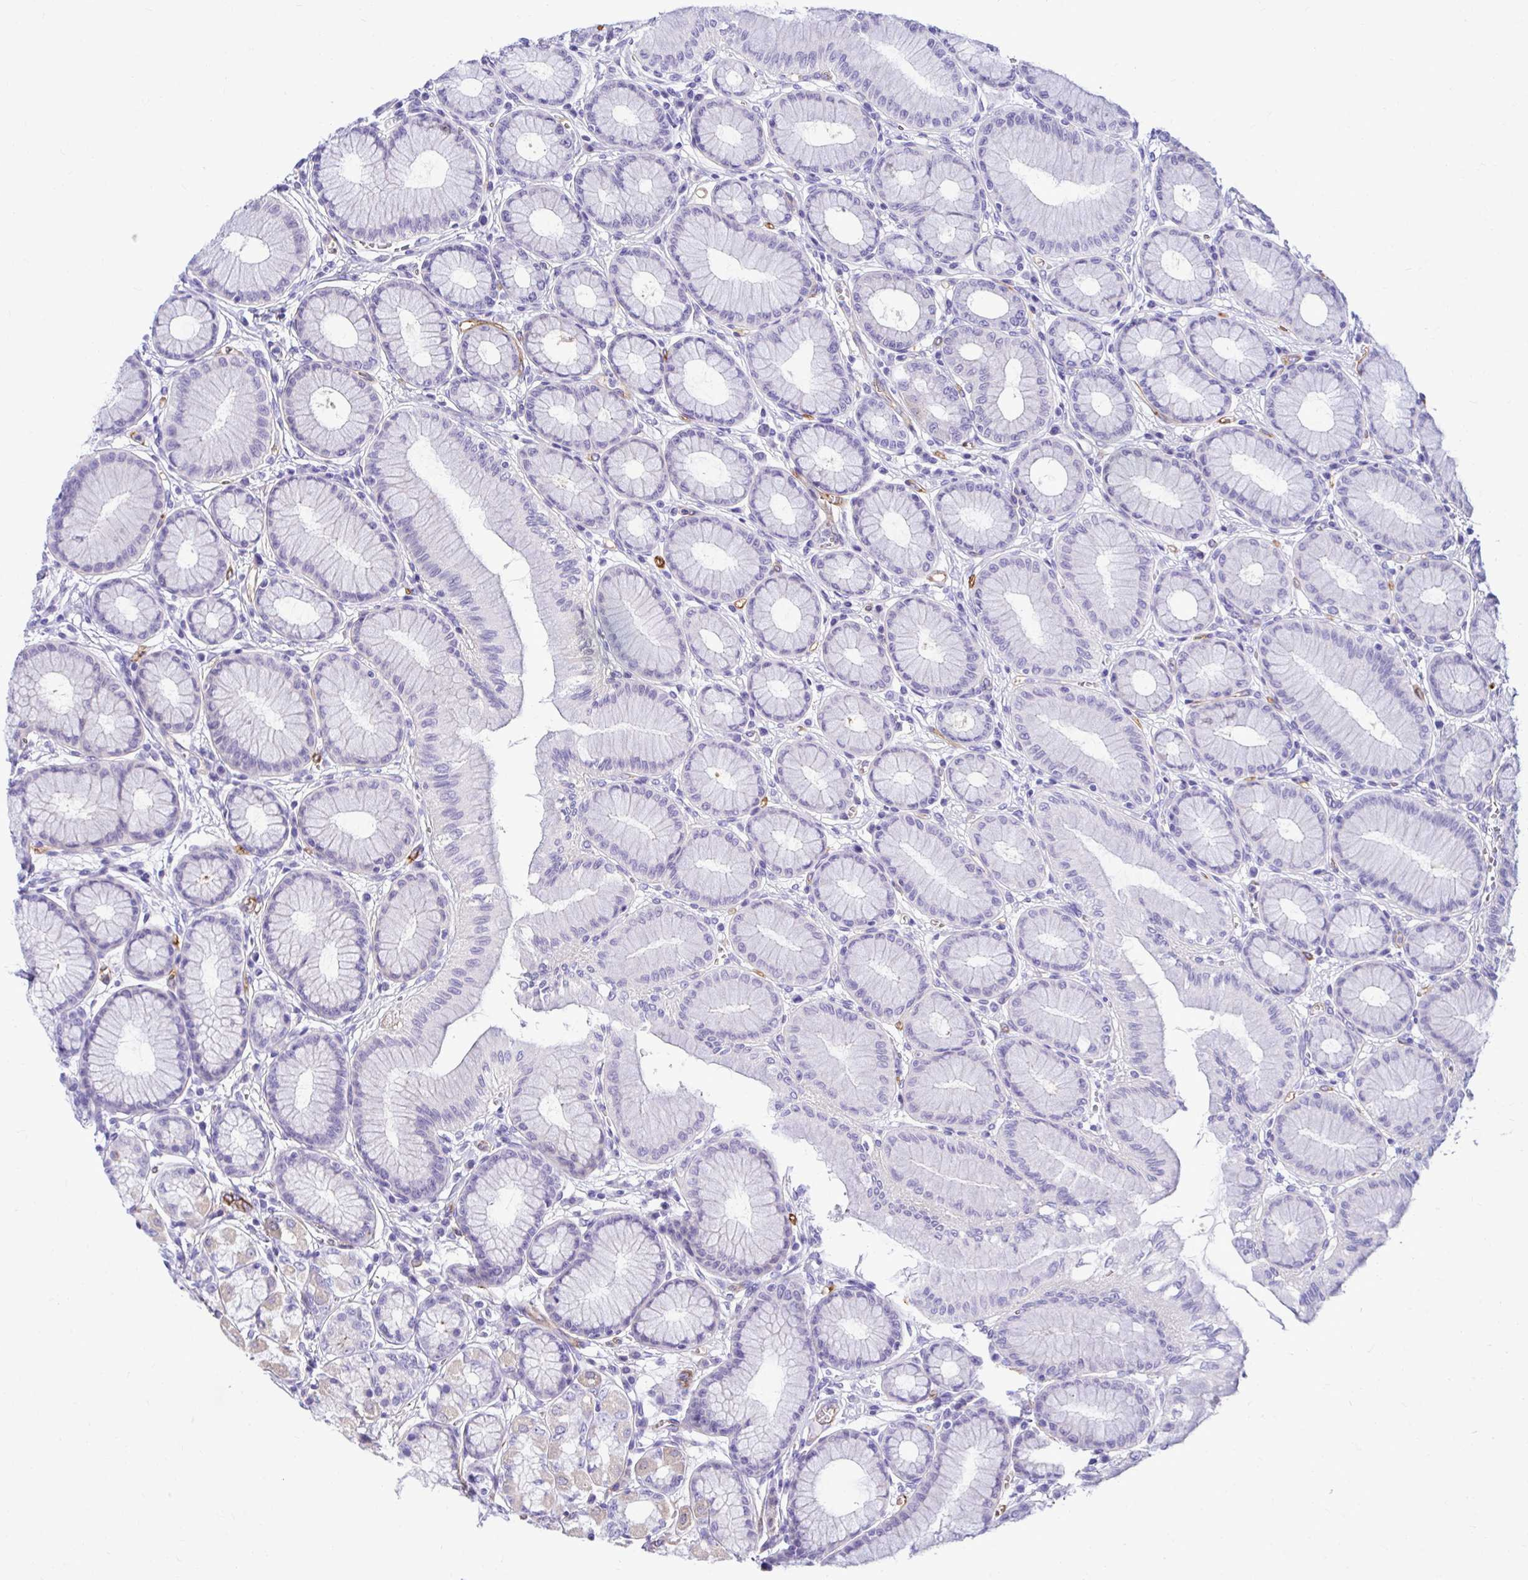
{"staining": {"intensity": "negative", "quantity": "none", "location": "none"}, "tissue": "stomach", "cell_type": "Glandular cells", "image_type": "normal", "snomed": [{"axis": "morphology", "description": "Normal tissue, NOS"}, {"axis": "topography", "description": "Stomach"}, {"axis": "topography", "description": "Stomach, lower"}], "caption": "There is no significant expression in glandular cells of stomach. (Stains: DAB (3,3'-diaminobenzidine) immunohistochemistry (IHC) with hematoxylin counter stain, Microscopy: brightfield microscopy at high magnification).", "gene": "ABCG2", "patient": {"sex": "male", "age": 76}}